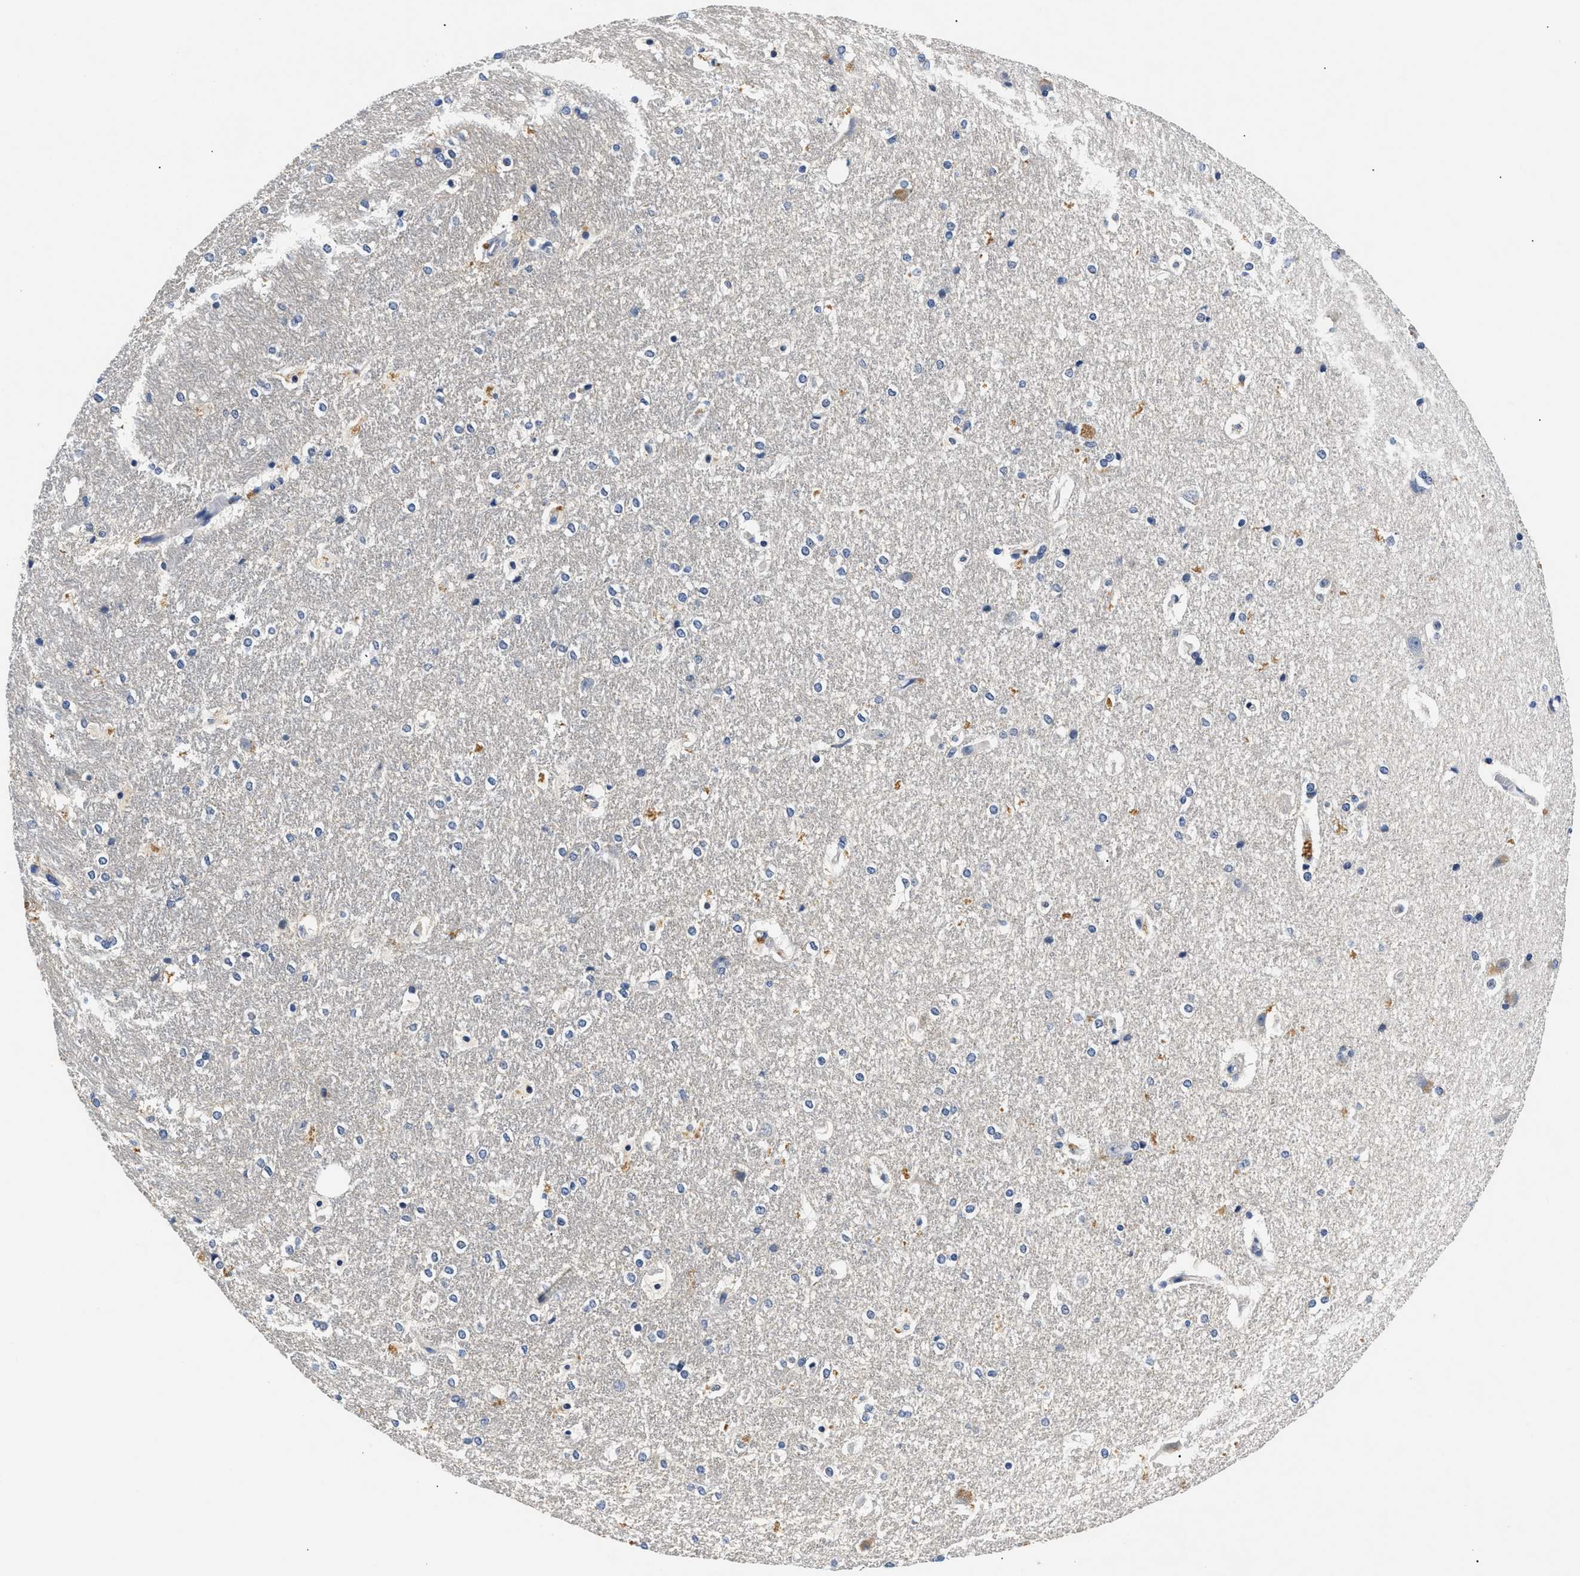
{"staining": {"intensity": "negative", "quantity": "none", "location": "none"}, "tissue": "hippocampus", "cell_type": "Glial cells", "image_type": "normal", "snomed": [{"axis": "morphology", "description": "Normal tissue, NOS"}, {"axis": "topography", "description": "Hippocampus"}], "caption": "There is no significant expression in glial cells of hippocampus. Nuclei are stained in blue.", "gene": "MEA1", "patient": {"sex": "female", "age": 19}}